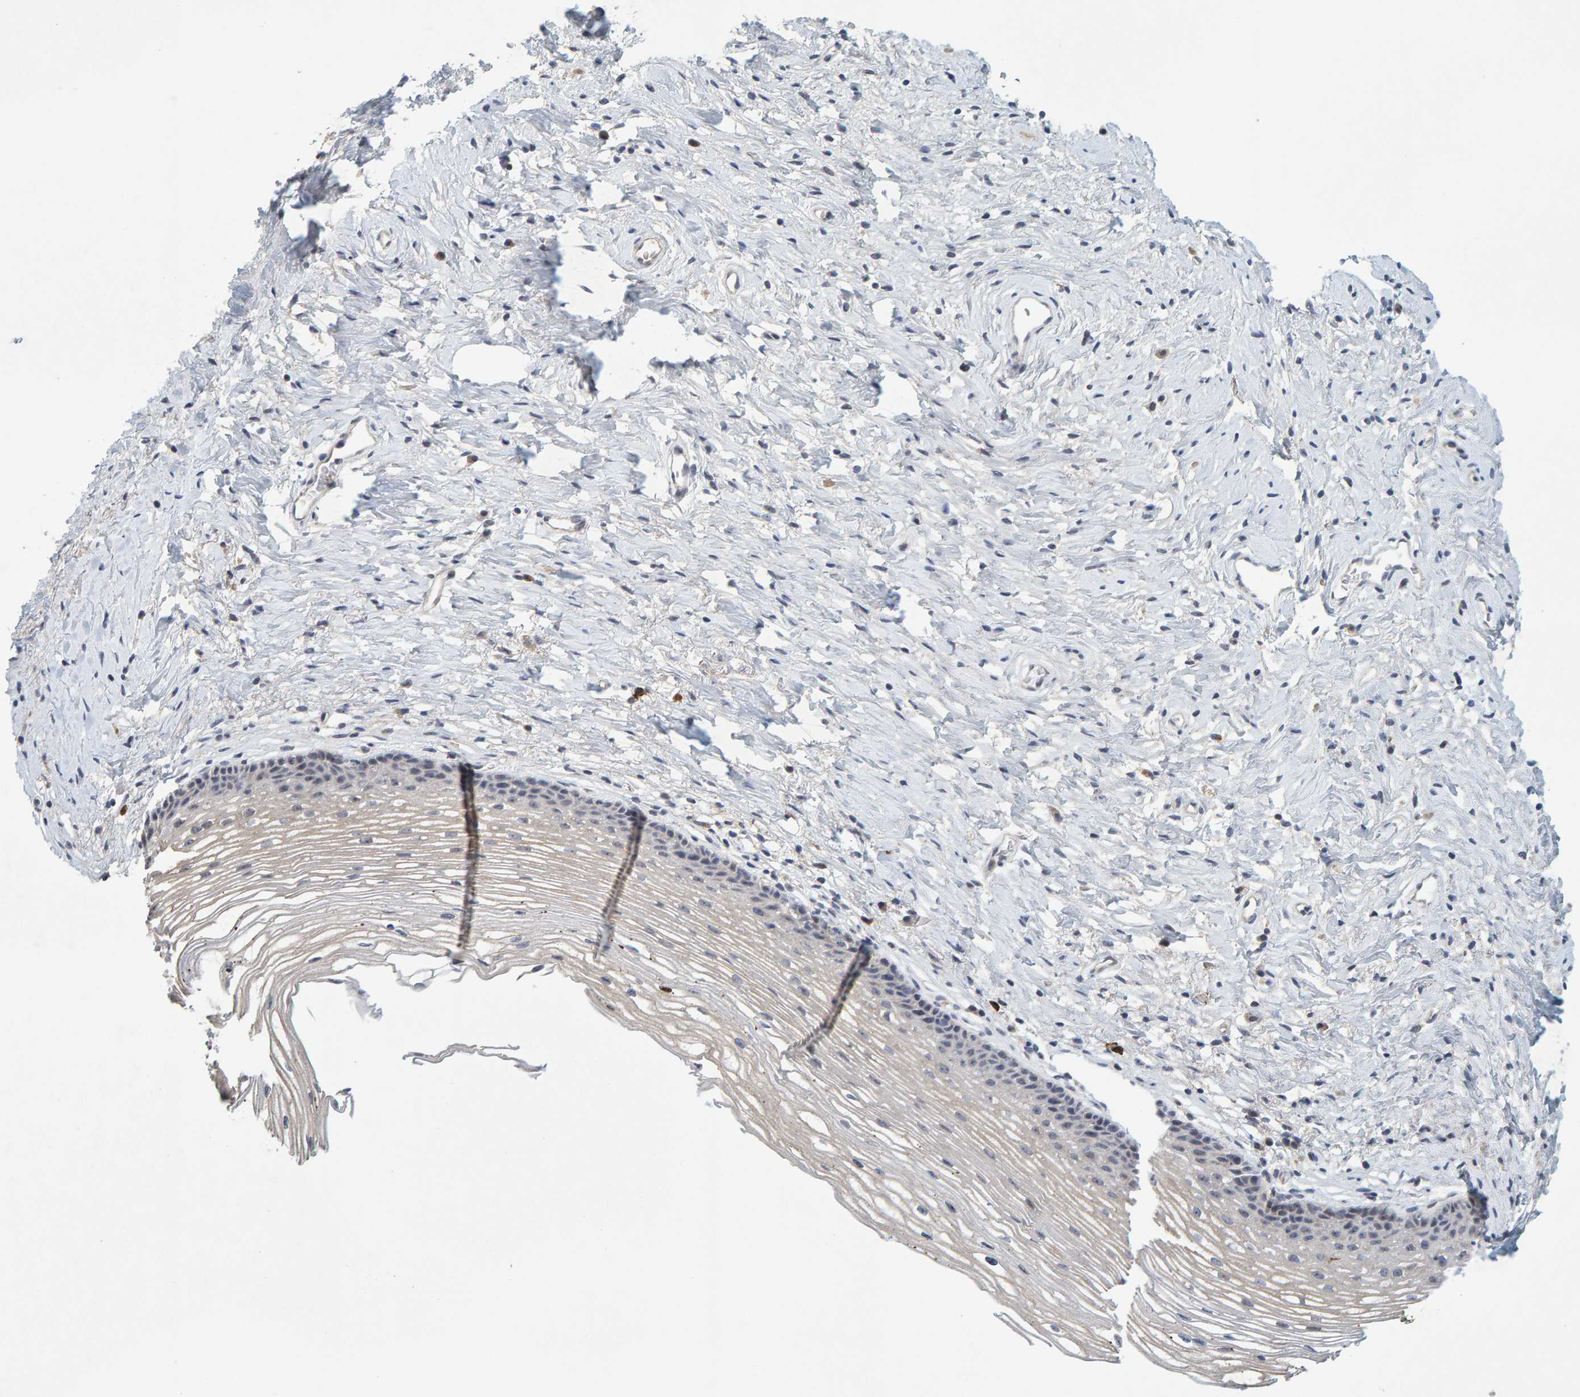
{"staining": {"intensity": "negative", "quantity": "none", "location": "none"}, "tissue": "cervix", "cell_type": "Glandular cells", "image_type": "normal", "snomed": [{"axis": "morphology", "description": "Normal tissue, NOS"}, {"axis": "topography", "description": "Cervix"}], "caption": "A micrograph of cervix stained for a protein demonstrates no brown staining in glandular cells.", "gene": "ZNF77", "patient": {"sex": "female", "age": 77}}